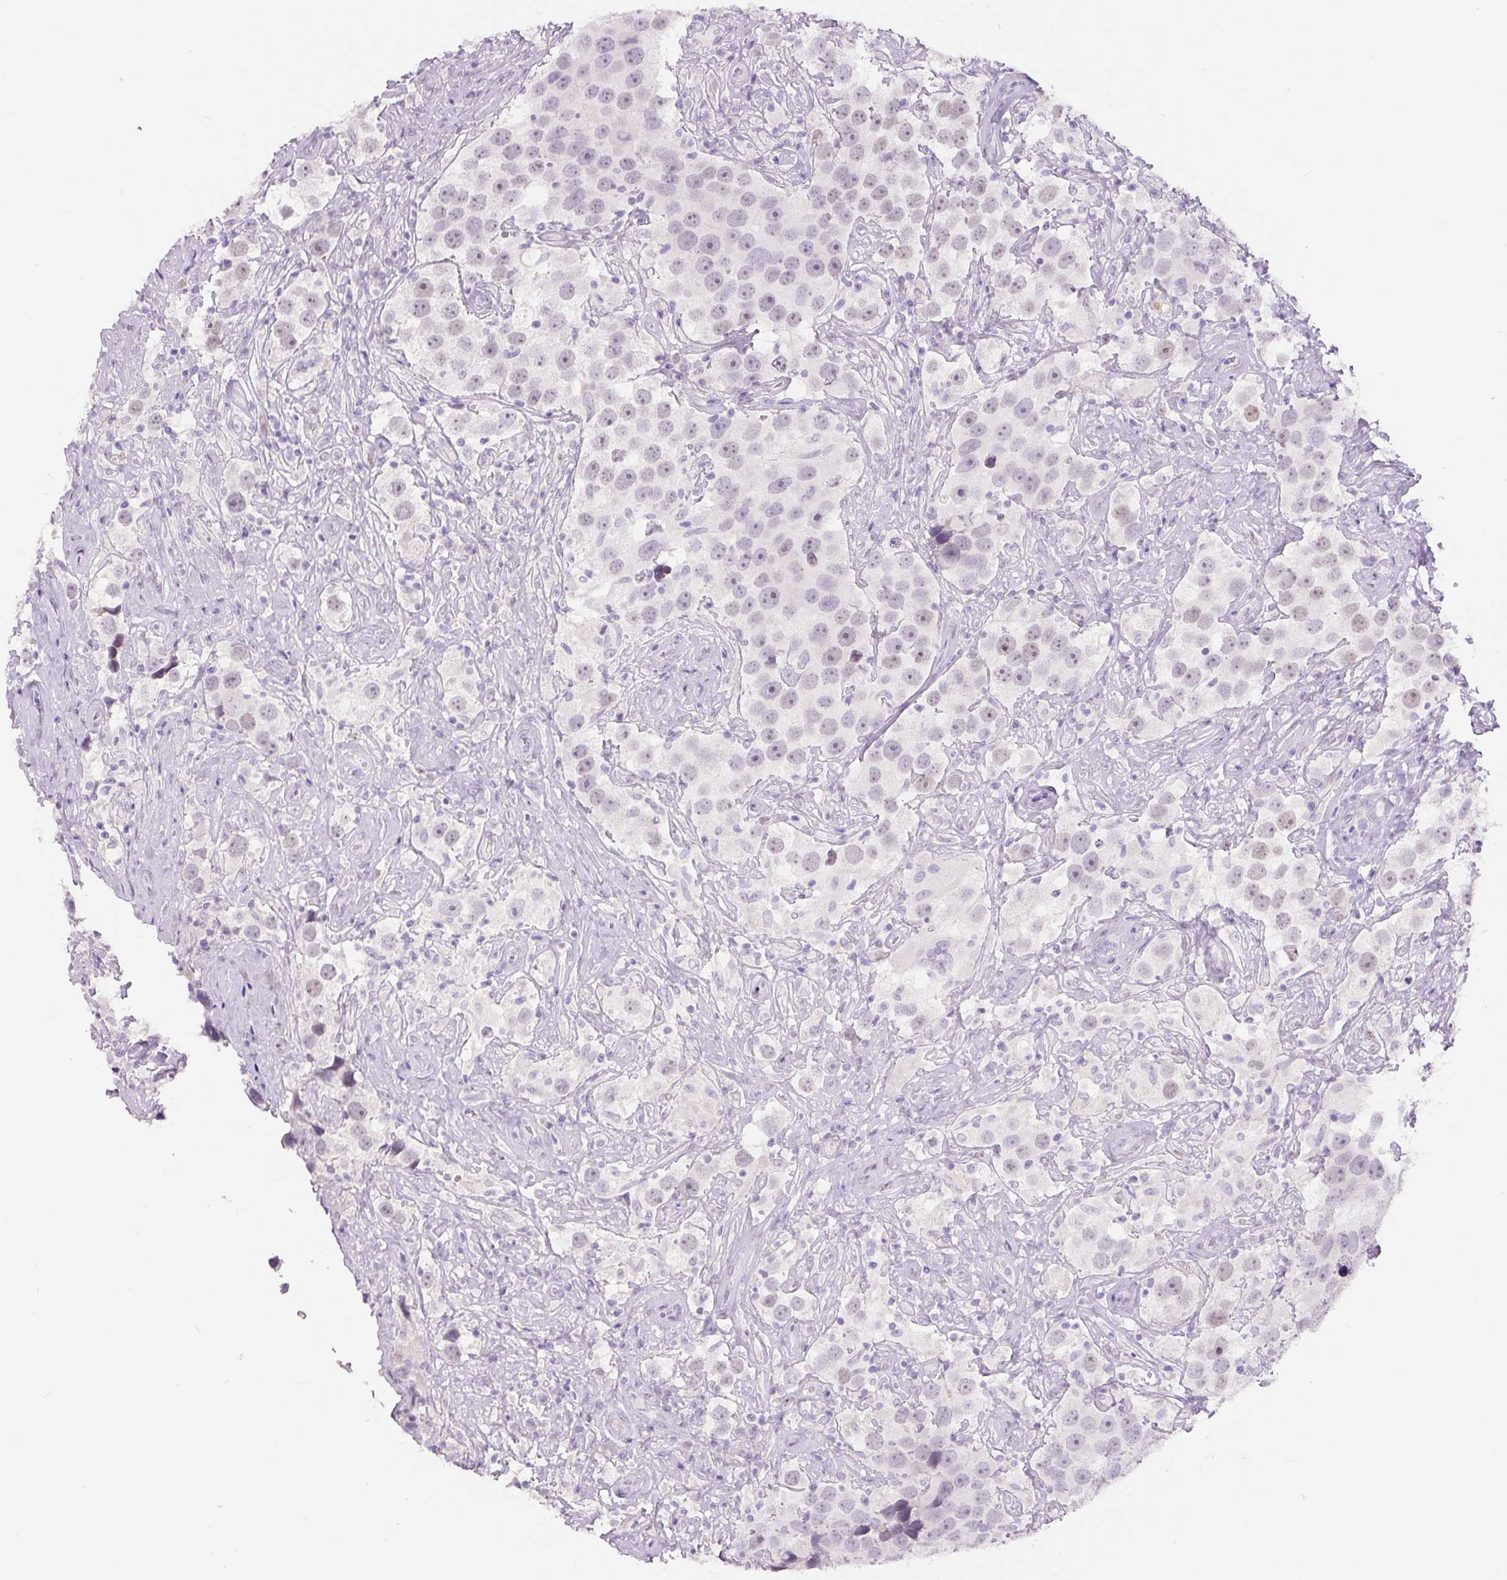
{"staining": {"intensity": "weak", "quantity": "25%-75%", "location": "nuclear"}, "tissue": "testis cancer", "cell_type": "Tumor cells", "image_type": "cancer", "snomed": [{"axis": "morphology", "description": "Seminoma, NOS"}, {"axis": "topography", "description": "Testis"}], "caption": "A brown stain labels weak nuclear positivity of a protein in seminoma (testis) tumor cells.", "gene": "SIX1", "patient": {"sex": "male", "age": 49}}